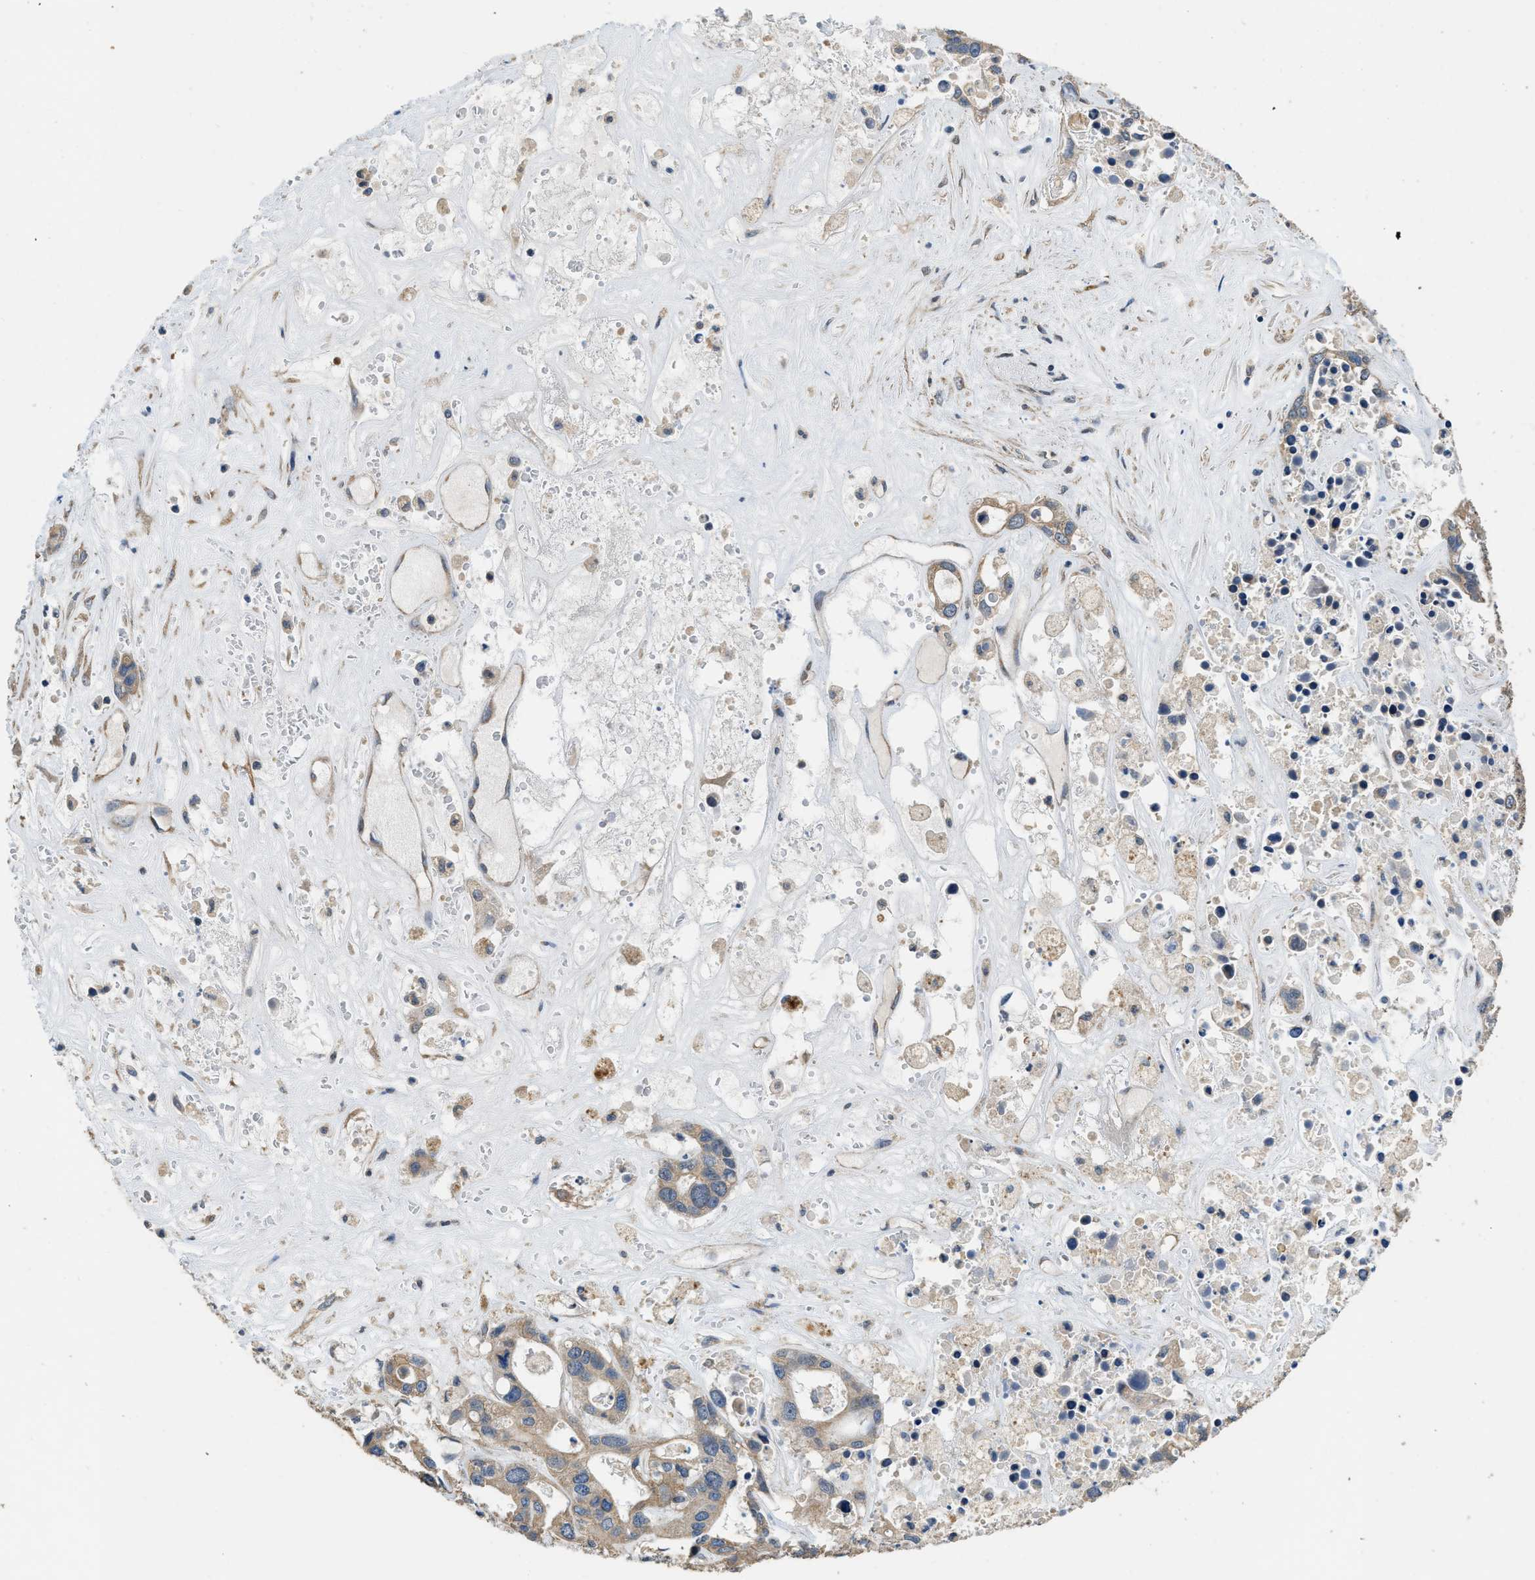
{"staining": {"intensity": "moderate", "quantity": ">75%", "location": "cytoplasmic/membranous"}, "tissue": "liver cancer", "cell_type": "Tumor cells", "image_type": "cancer", "snomed": [{"axis": "morphology", "description": "Cholangiocarcinoma"}, {"axis": "topography", "description": "Liver"}], "caption": "IHC (DAB (3,3'-diaminobenzidine)) staining of liver cancer (cholangiocarcinoma) shows moderate cytoplasmic/membranous protein expression in about >75% of tumor cells. The protein is shown in brown color, while the nuclei are stained blue.", "gene": "SSH2", "patient": {"sex": "female", "age": 65}}